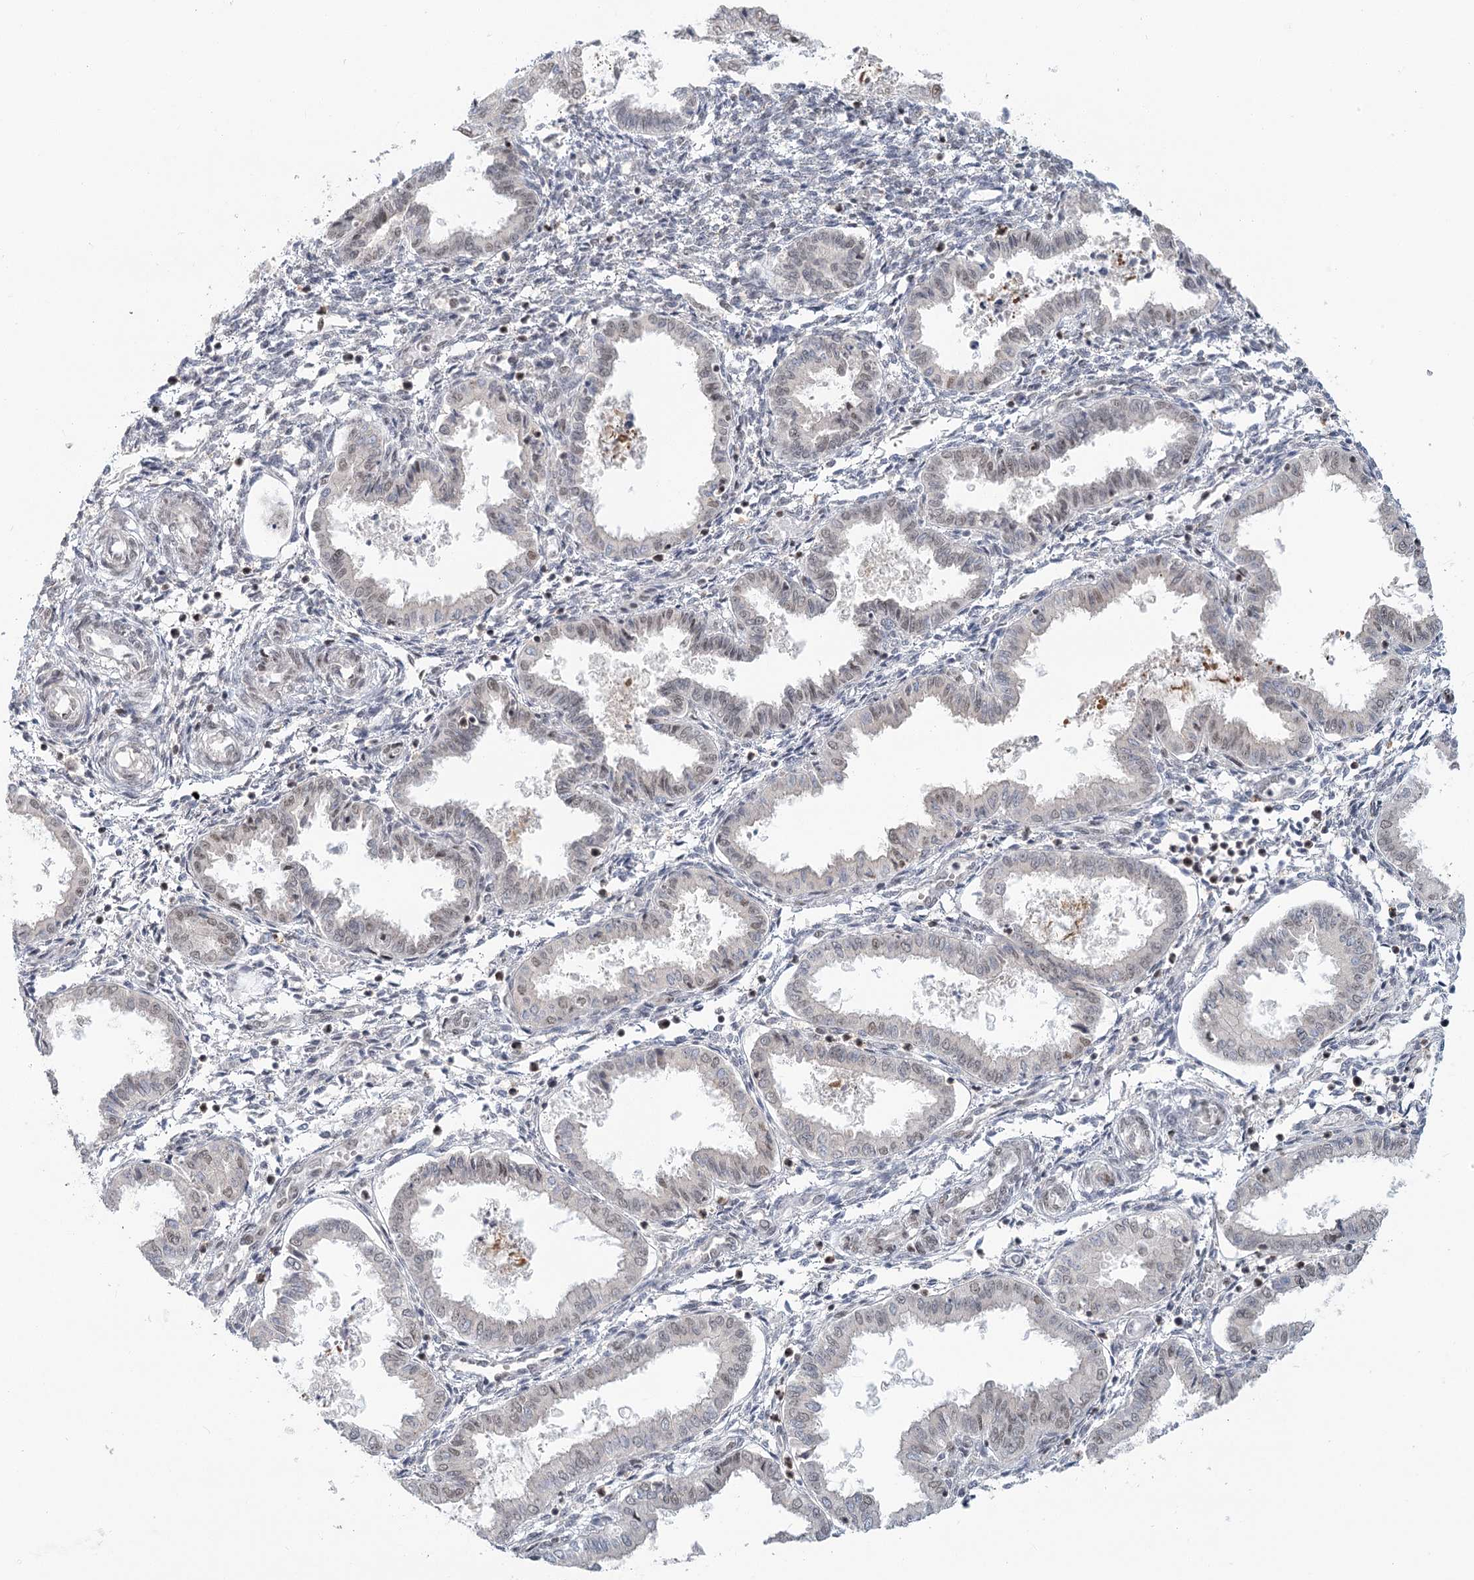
{"staining": {"intensity": "negative", "quantity": "none", "location": "none"}, "tissue": "endometrium", "cell_type": "Cells in endometrial stroma", "image_type": "normal", "snomed": [{"axis": "morphology", "description": "Normal tissue, NOS"}, {"axis": "topography", "description": "Endometrium"}], "caption": "Endometrium was stained to show a protein in brown. There is no significant staining in cells in endometrial stroma. (Brightfield microscopy of DAB IHC at high magnification).", "gene": "R3HCC1L", "patient": {"sex": "female", "age": 33}}